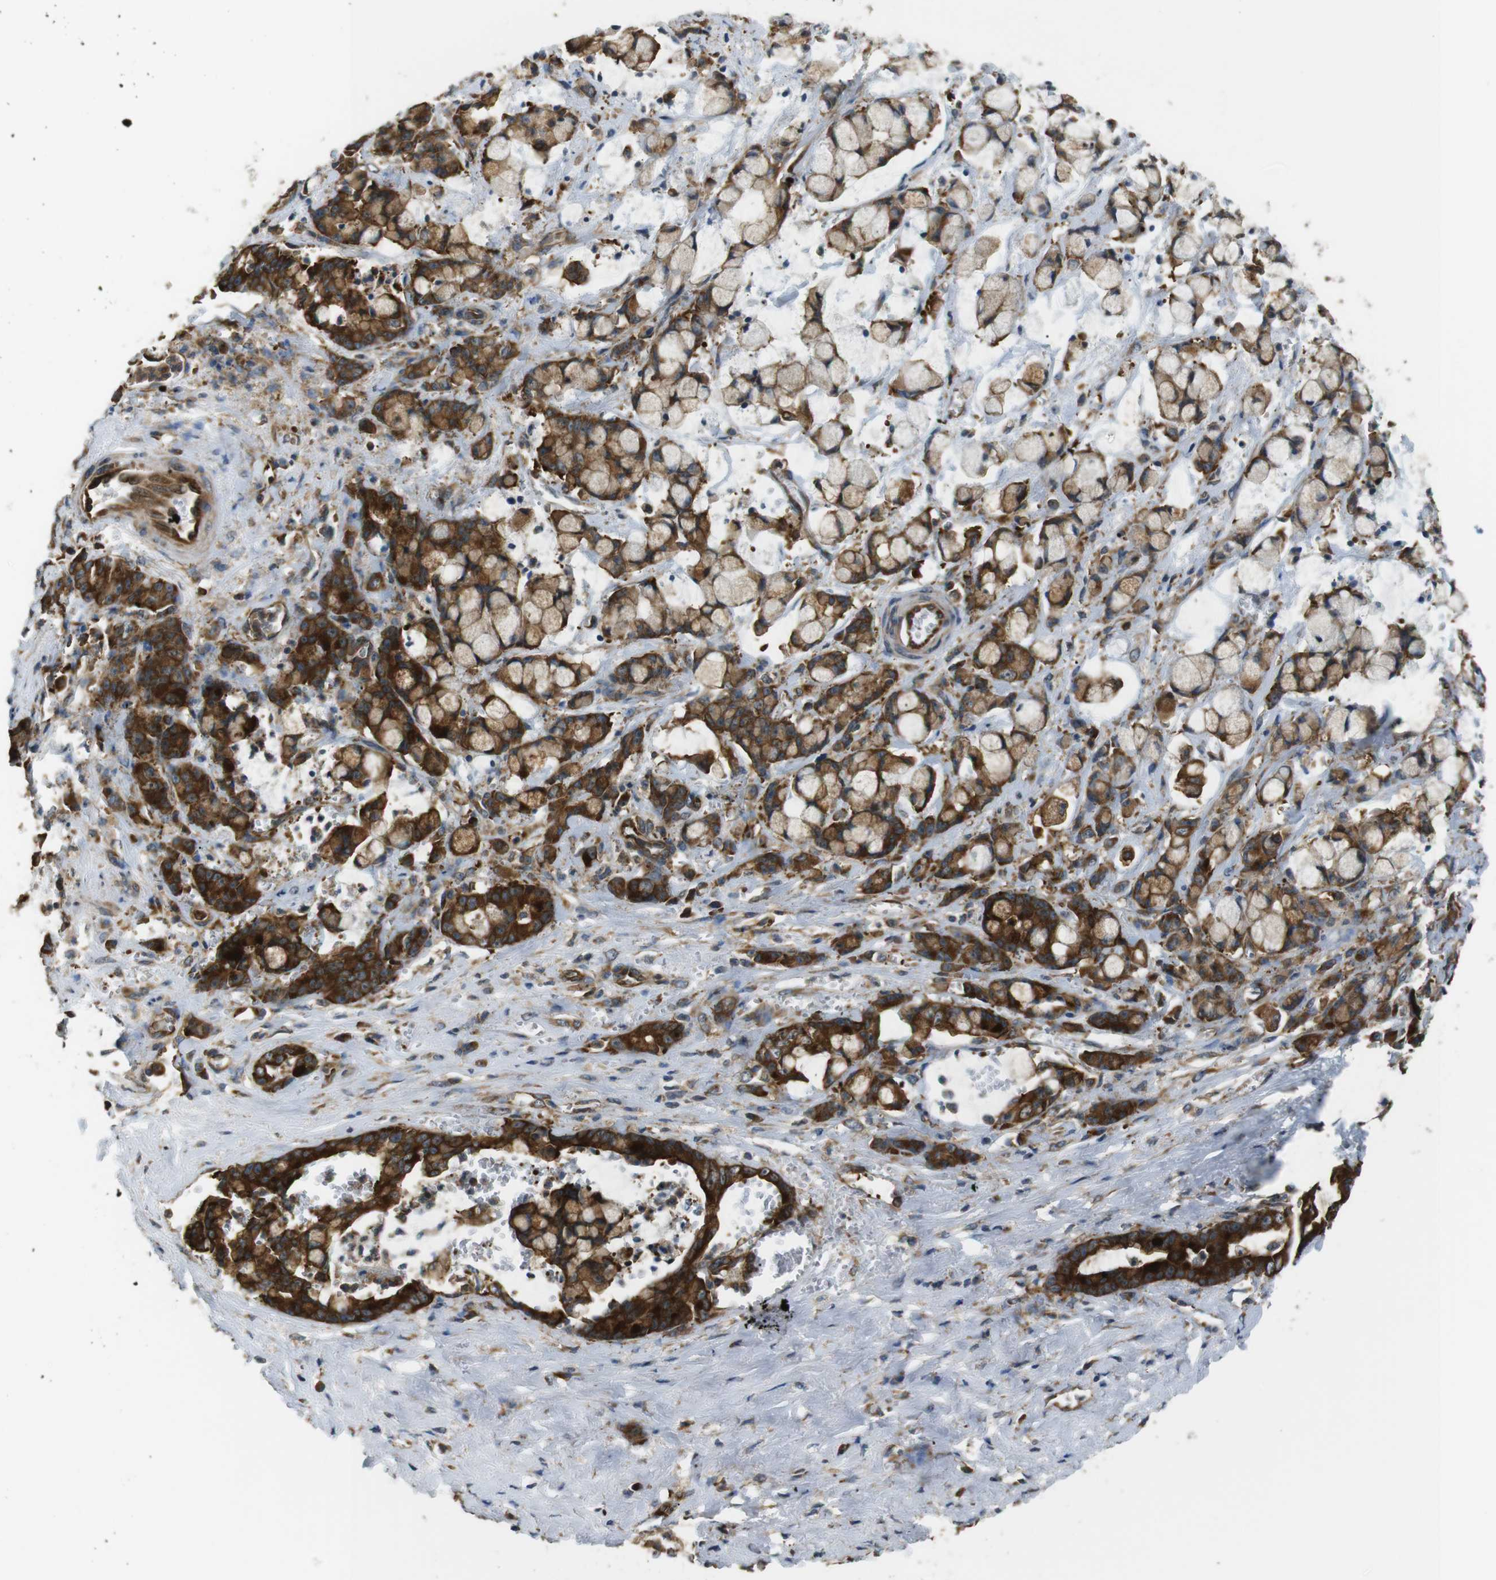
{"staining": {"intensity": "moderate", "quantity": ">75%", "location": "cytoplasmic/membranous"}, "tissue": "pancreatic cancer", "cell_type": "Tumor cells", "image_type": "cancer", "snomed": [{"axis": "morphology", "description": "Adenocarcinoma, NOS"}, {"axis": "topography", "description": "Pancreas"}], "caption": "Immunohistochemical staining of adenocarcinoma (pancreatic) exhibits medium levels of moderate cytoplasmic/membranous protein expression in approximately >75% of tumor cells.", "gene": "TSC1", "patient": {"sex": "female", "age": 73}}